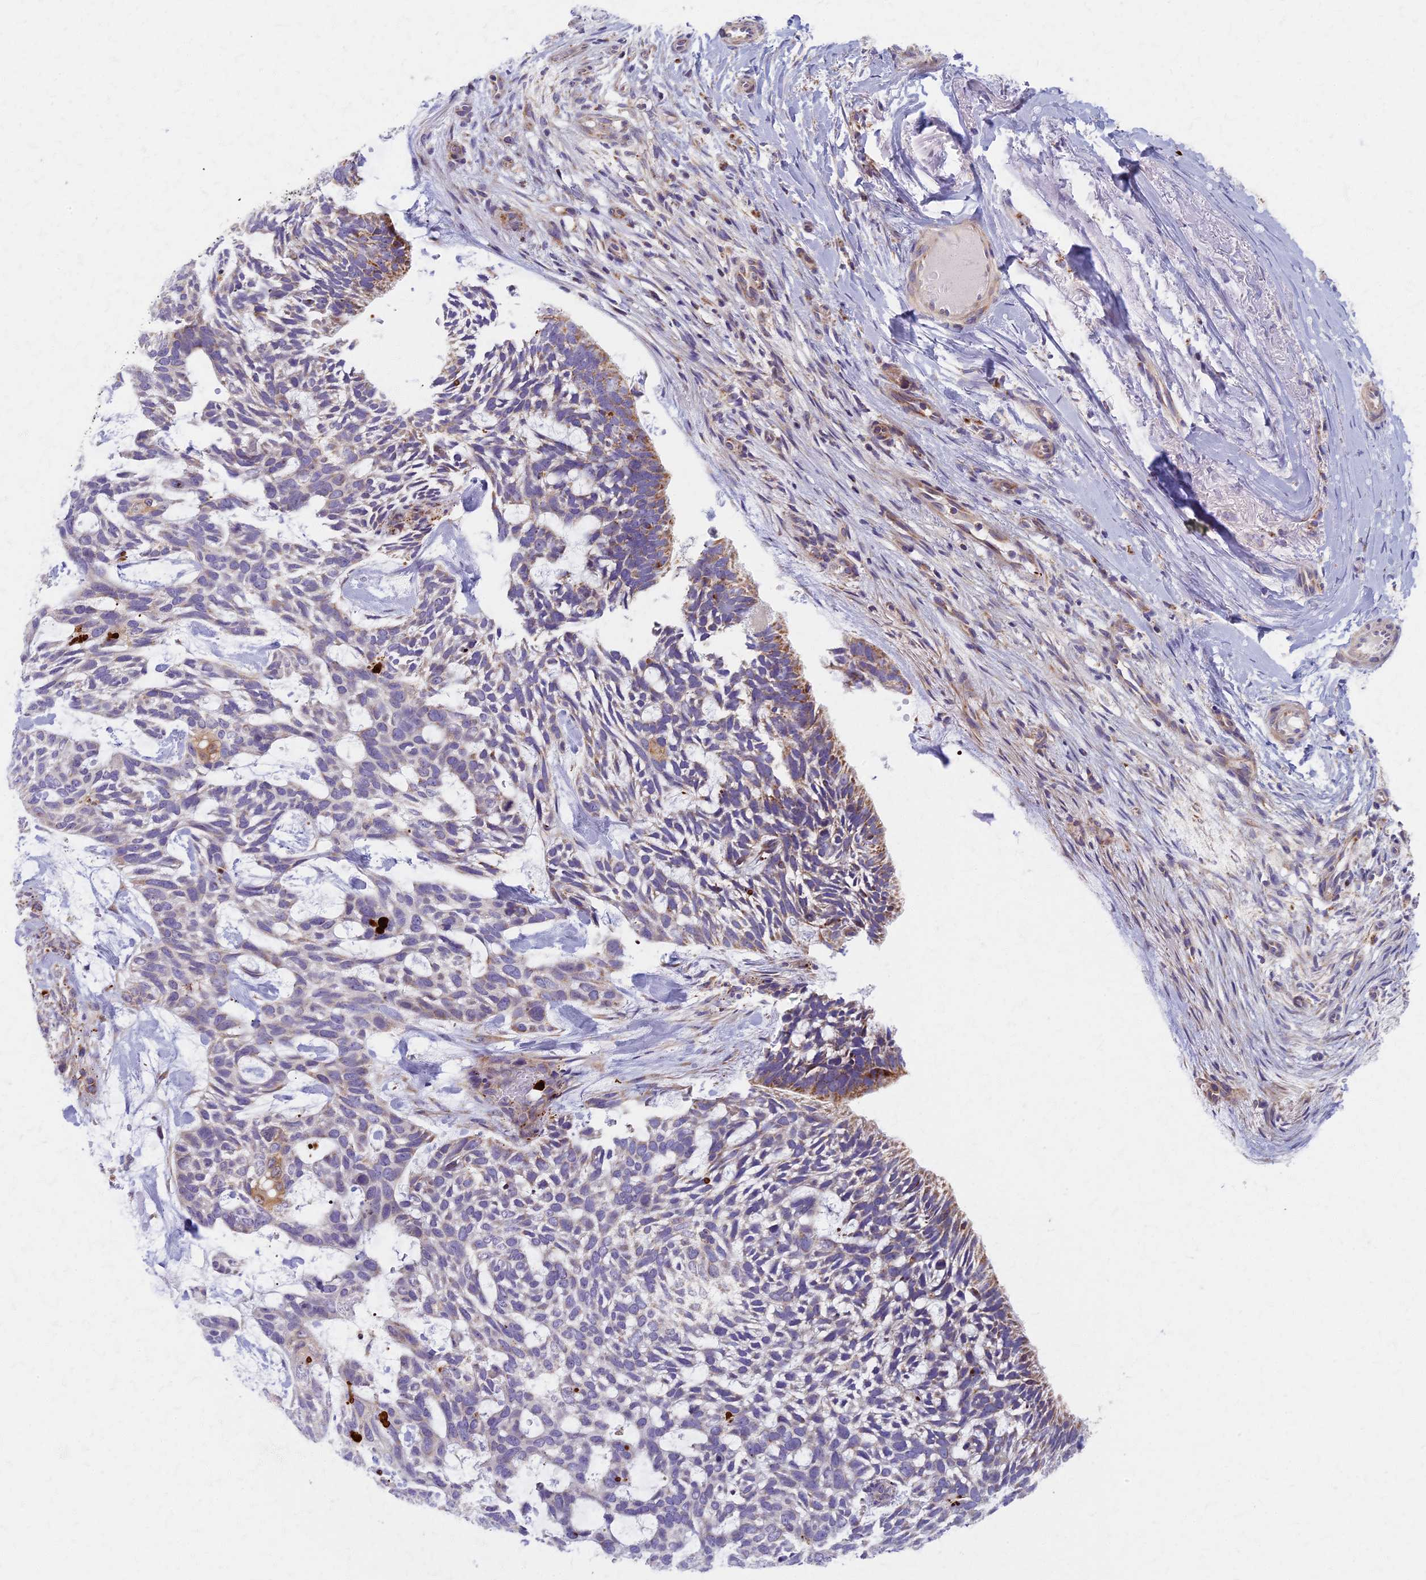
{"staining": {"intensity": "moderate", "quantity": "<25%", "location": "cytoplasmic/membranous"}, "tissue": "skin cancer", "cell_type": "Tumor cells", "image_type": "cancer", "snomed": [{"axis": "morphology", "description": "Basal cell carcinoma"}, {"axis": "topography", "description": "Skin"}], "caption": "The histopathology image reveals immunohistochemical staining of skin cancer. There is moderate cytoplasmic/membranous staining is present in approximately <25% of tumor cells. (brown staining indicates protein expression, while blue staining denotes nuclei).", "gene": "MRPS25", "patient": {"sex": "male", "age": 88}}